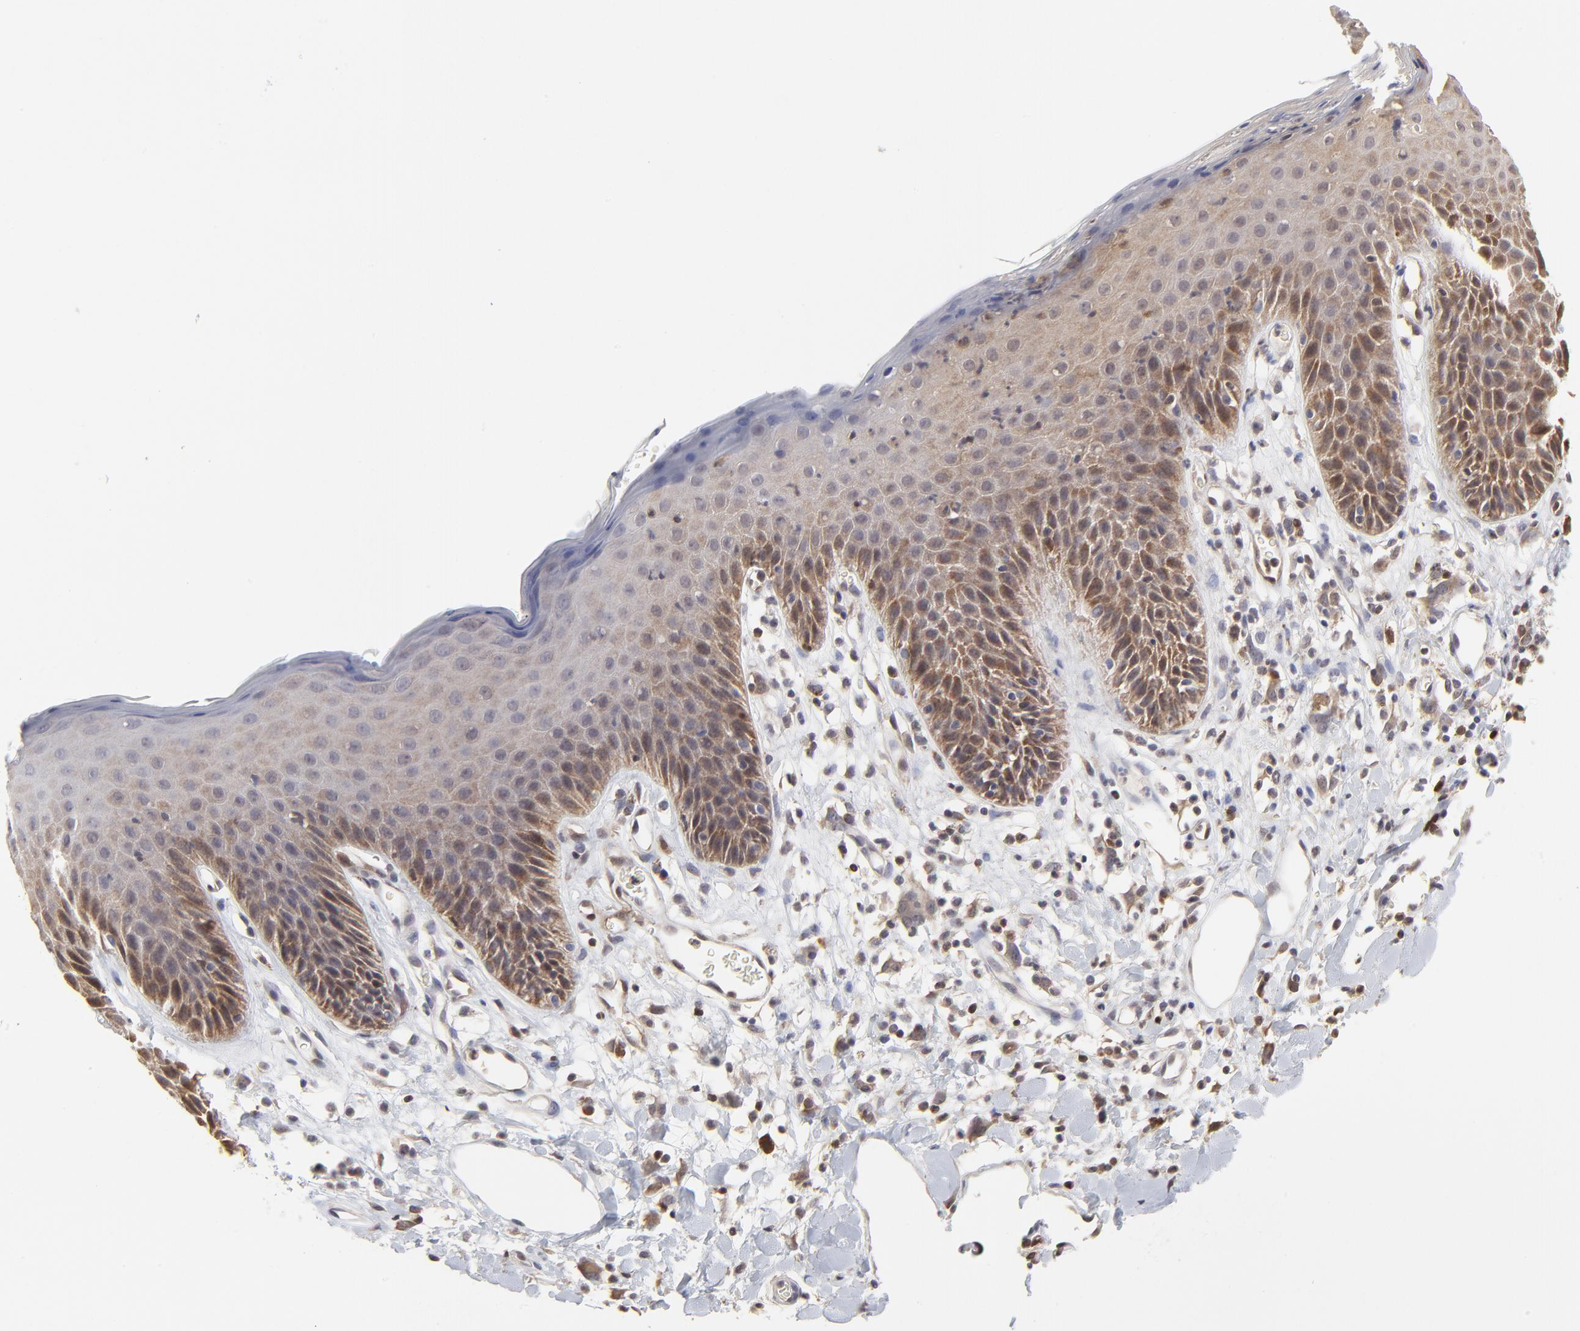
{"staining": {"intensity": "weak", "quantity": "25%-75%", "location": "cytoplasmic/membranous"}, "tissue": "skin", "cell_type": "Epidermal cells", "image_type": "normal", "snomed": [{"axis": "morphology", "description": "Normal tissue, NOS"}, {"axis": "topography", "description": "Vulva"}, {"axis": "topography", "description": "Peripheral nerve tissue"}], "caption": "Brown immunohistochemical staining in normal human skin exhibits weak cytoplasmic/membranous staining in about 25%-75% of epidermal cells.", "gene": "CASP3", "patient": {"sex": "female", "age": 68}}